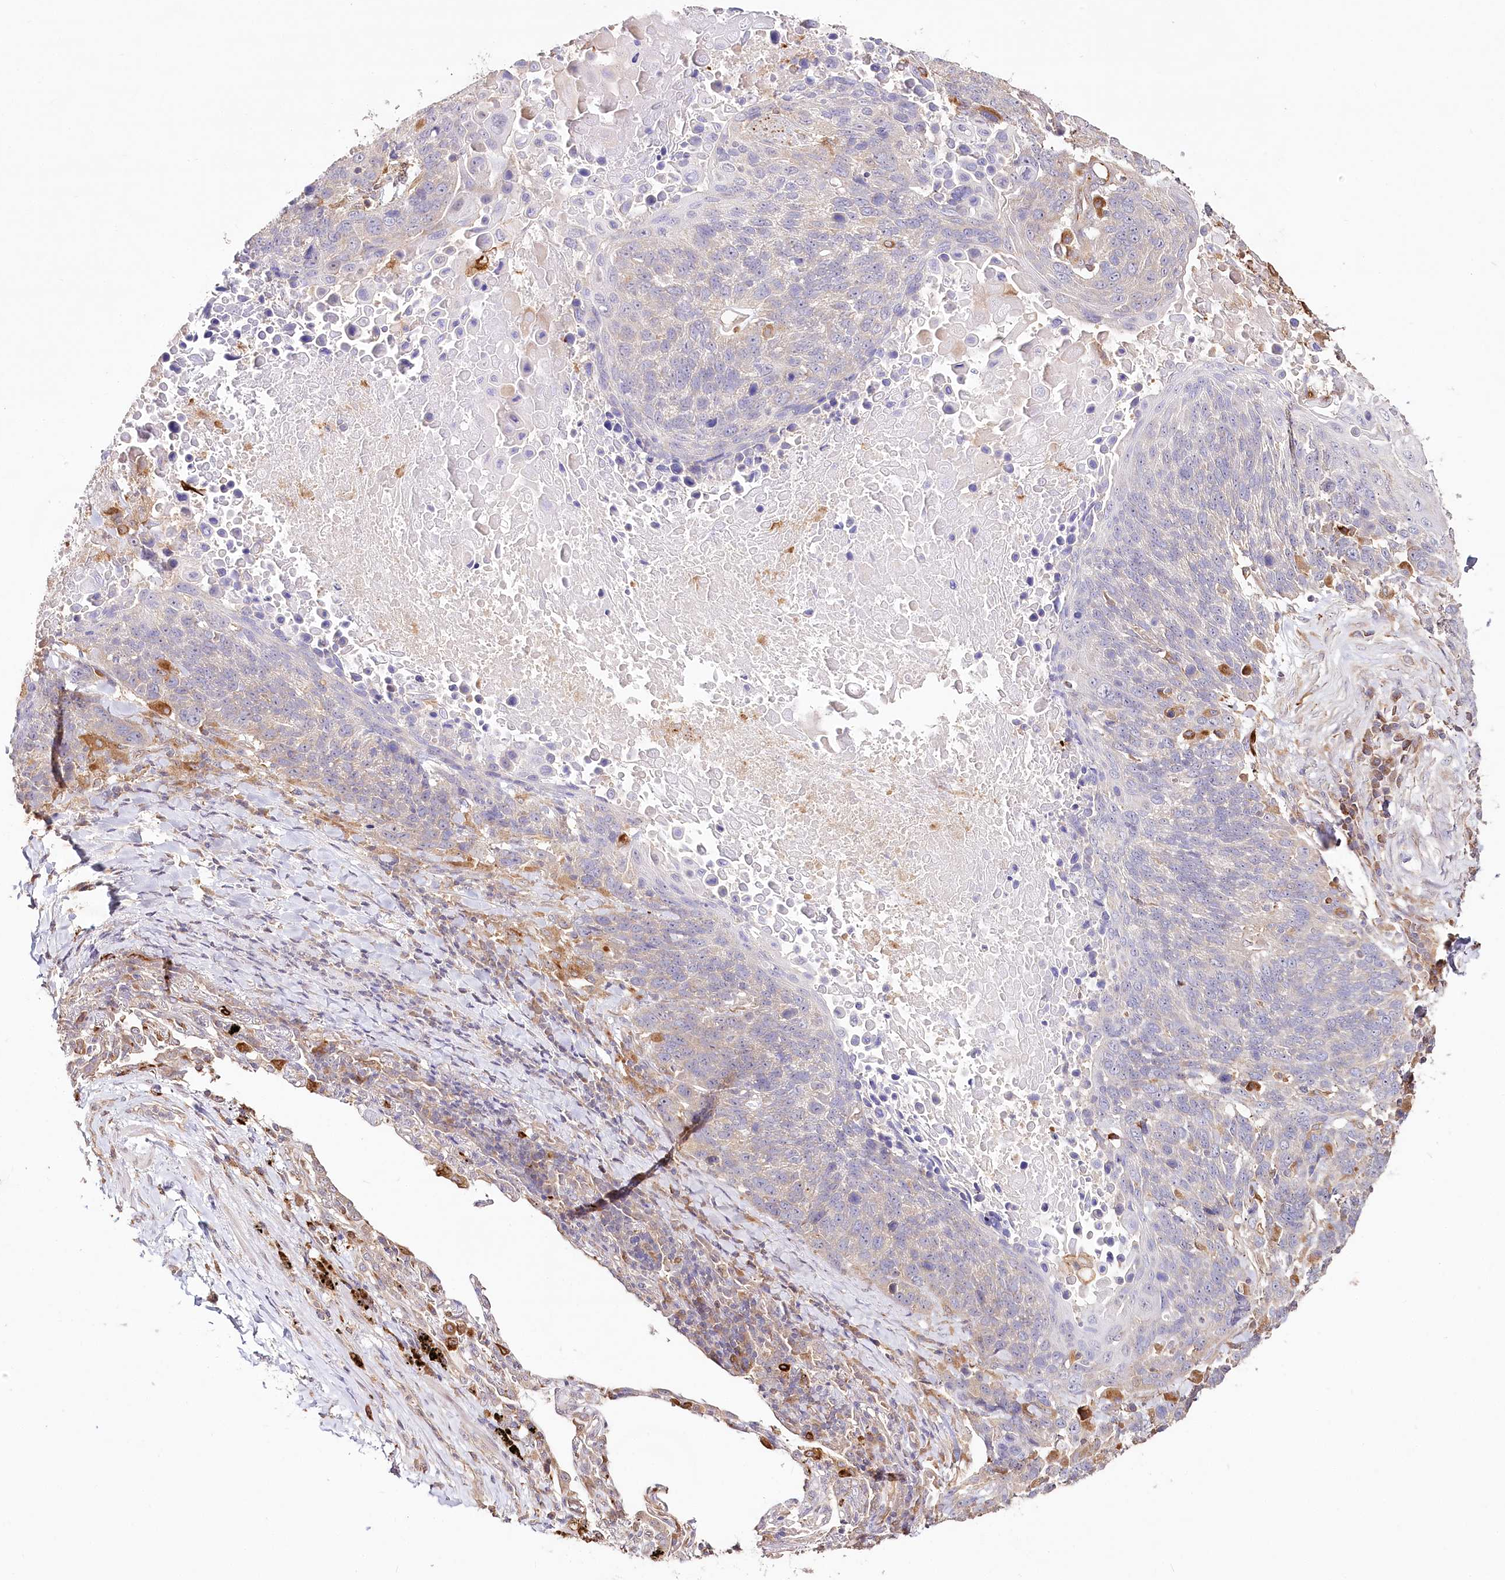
{"staining": {"intensity": "weak", "quantity": "<25%", "location": "cytoplasmic/membranous"}, "tissue": "lung cancer", "cell_type": "Tumor cells", "image_type": "cancer", "snomed": [{"axis": "morphology", "description": "Squamous cell carcinoma, NOS"}, {"axis": "topography", "description": "Lung"}], "caption": "Human lung cancer (squamous cell carcinoma) stained for a protein using IHC reveals no staining in tumor cells.", "gene": "DMXL1", "patient": {"sex": "male", "age": 66}}